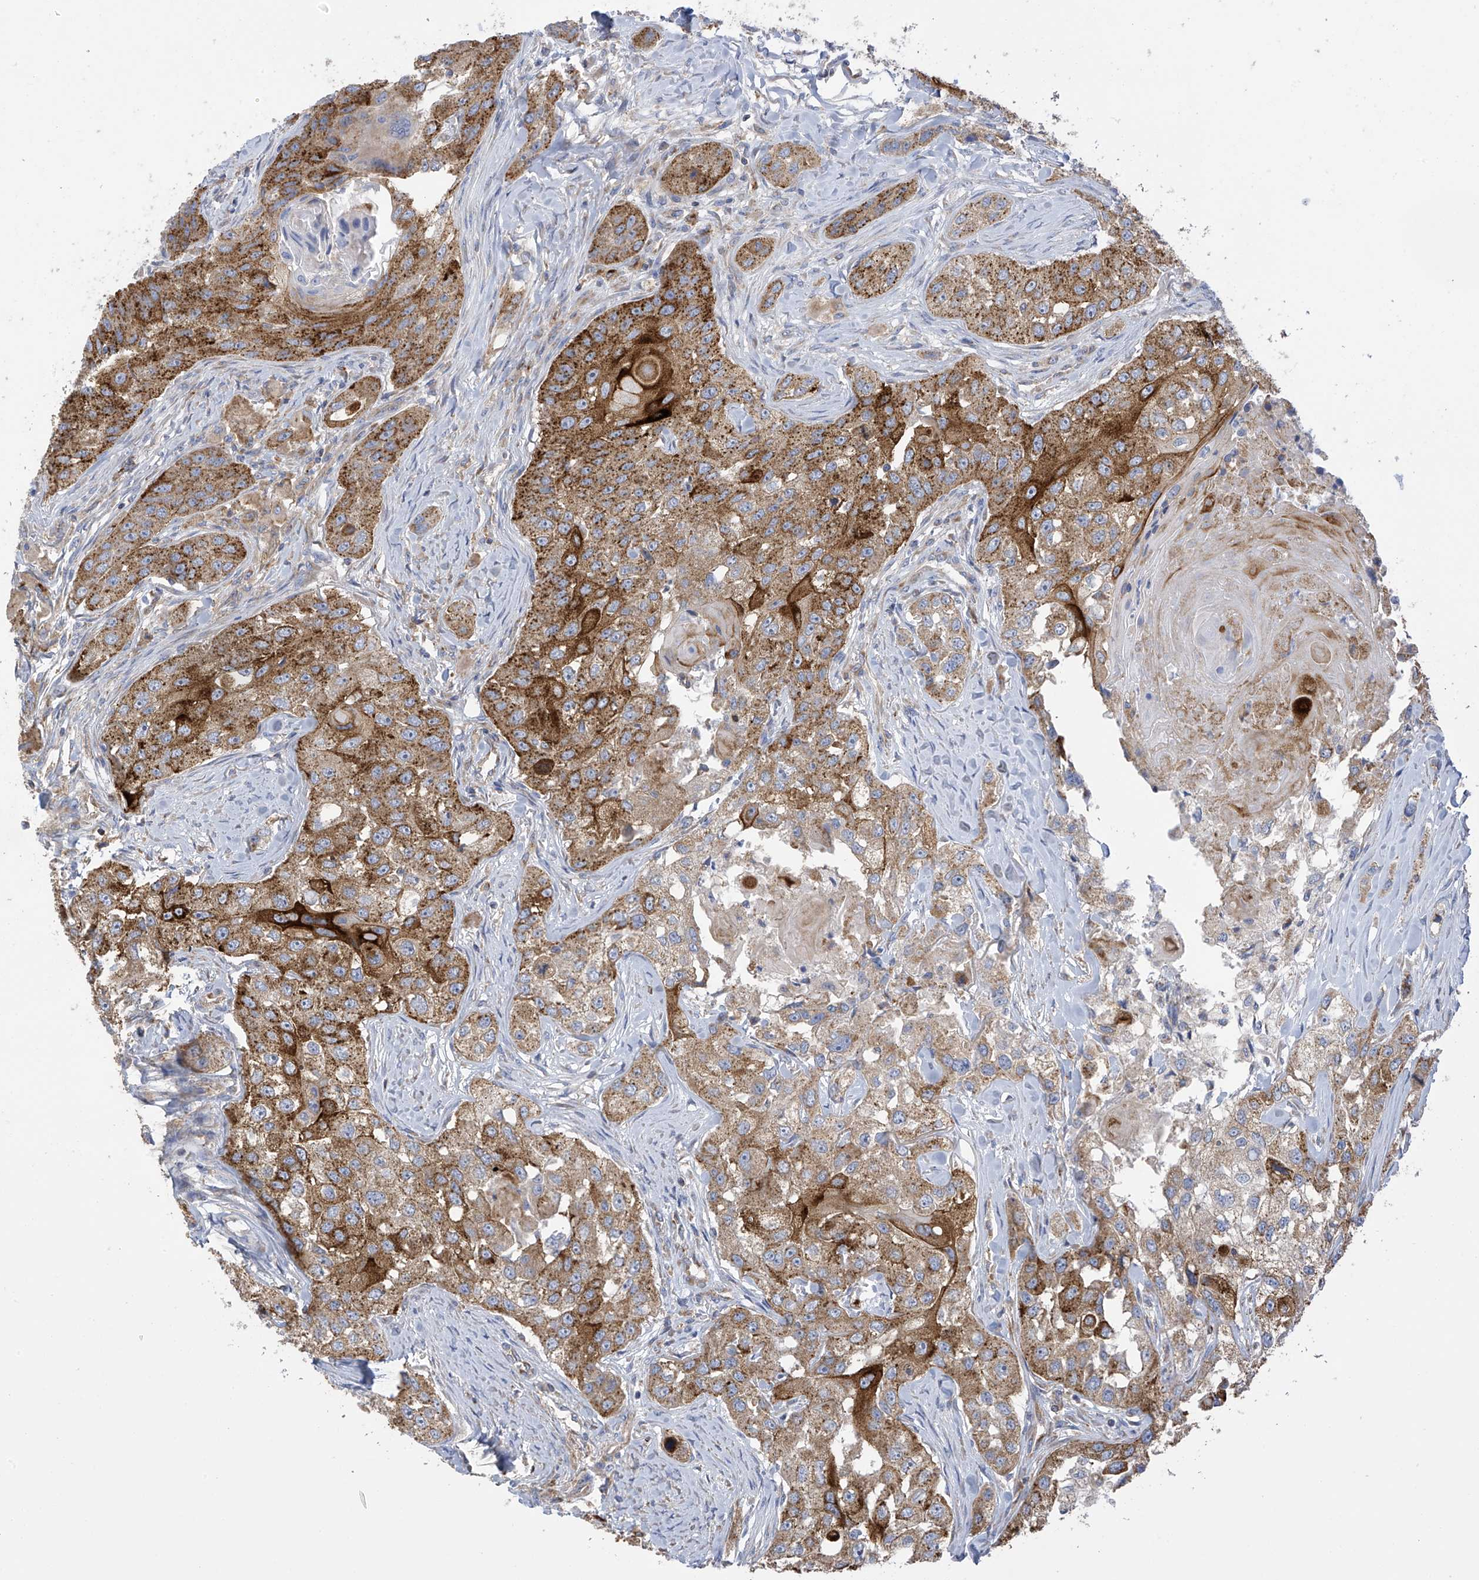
{"staining": {"intensity": "moderate", "quantity": ">75%", "location": "cytoplasmic/membranous"}, "tissue": "head and neck cancer", "cell_type": "Tumor cells", "image_type": "cancer", "snomed": [{"axis": "morphology", "description": "Normal tissue, NOS"}, {"axis": "morphology", "description": "Squamous cell carcinoma, NOS"}, {"axis": "topography", "description": "Skeletal muscle"}, {"axis": "topography", "description": "Head-Neck"}], "caption": "Head and neck cancer stained with a protein marker displays moderate staining in tumor cells.", "gene": "ITM2B", "patient": {"sex": "male", "age": 51}}